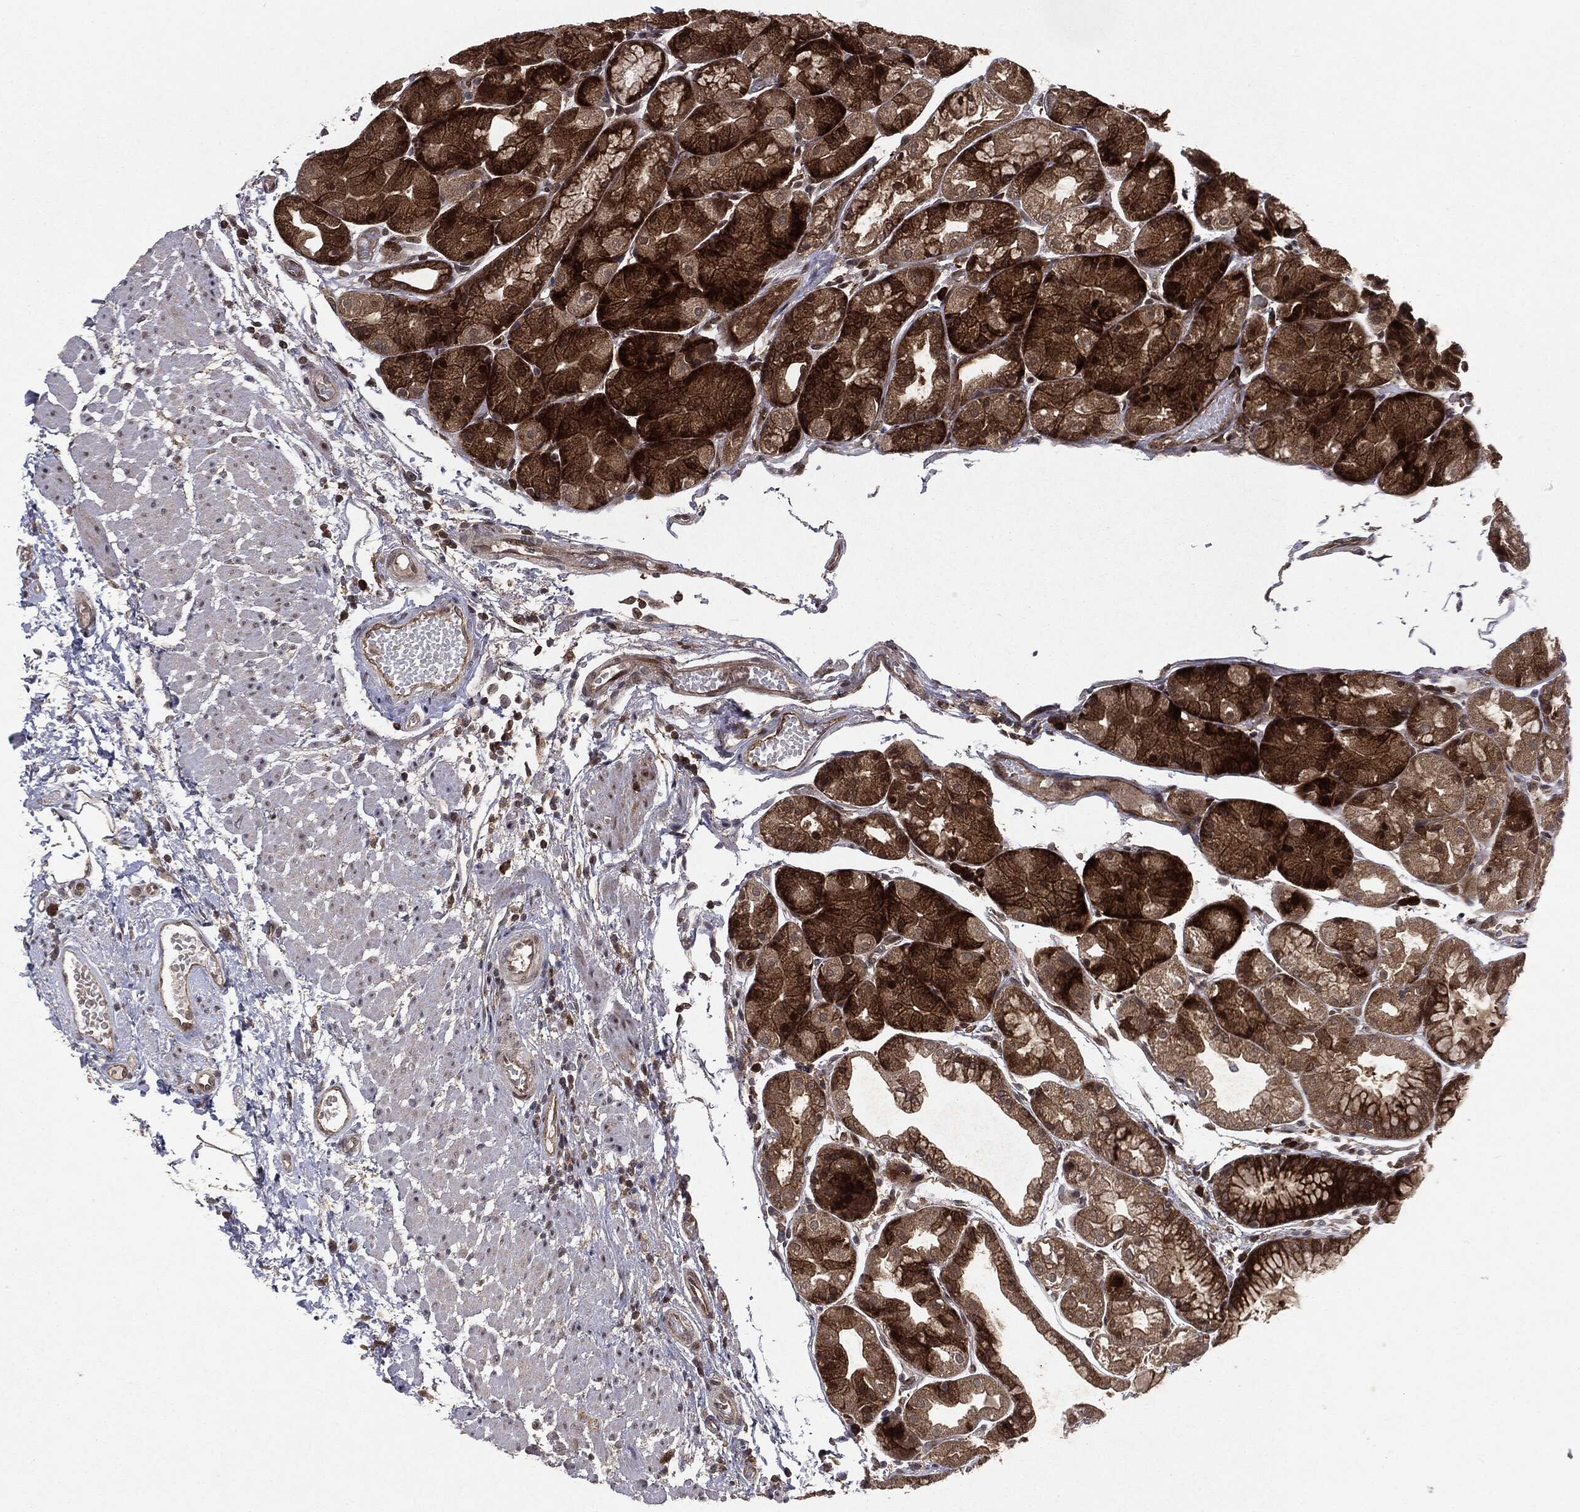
{"staining": {"intensity": "strong", "quantity": "25%-75%", "location": "cytoplasmic/membranous"}, "tissue": "stomach", "cell_type": "Glandular cells", "image_type": "normal", "snomed": [{"axis": "morphology", "description": "Normal tissue, NOS"}, {"axis": "topography", "description": "Stomach, upper"}], "caption": "Immunohistochemical staining of normal human stomach shows high levels of strong cytoplasmic/membranous staining in about 25%-75% of glandular cells.", "gene": "OTUB1", "patient": {"sex": "male", "age": 72}}